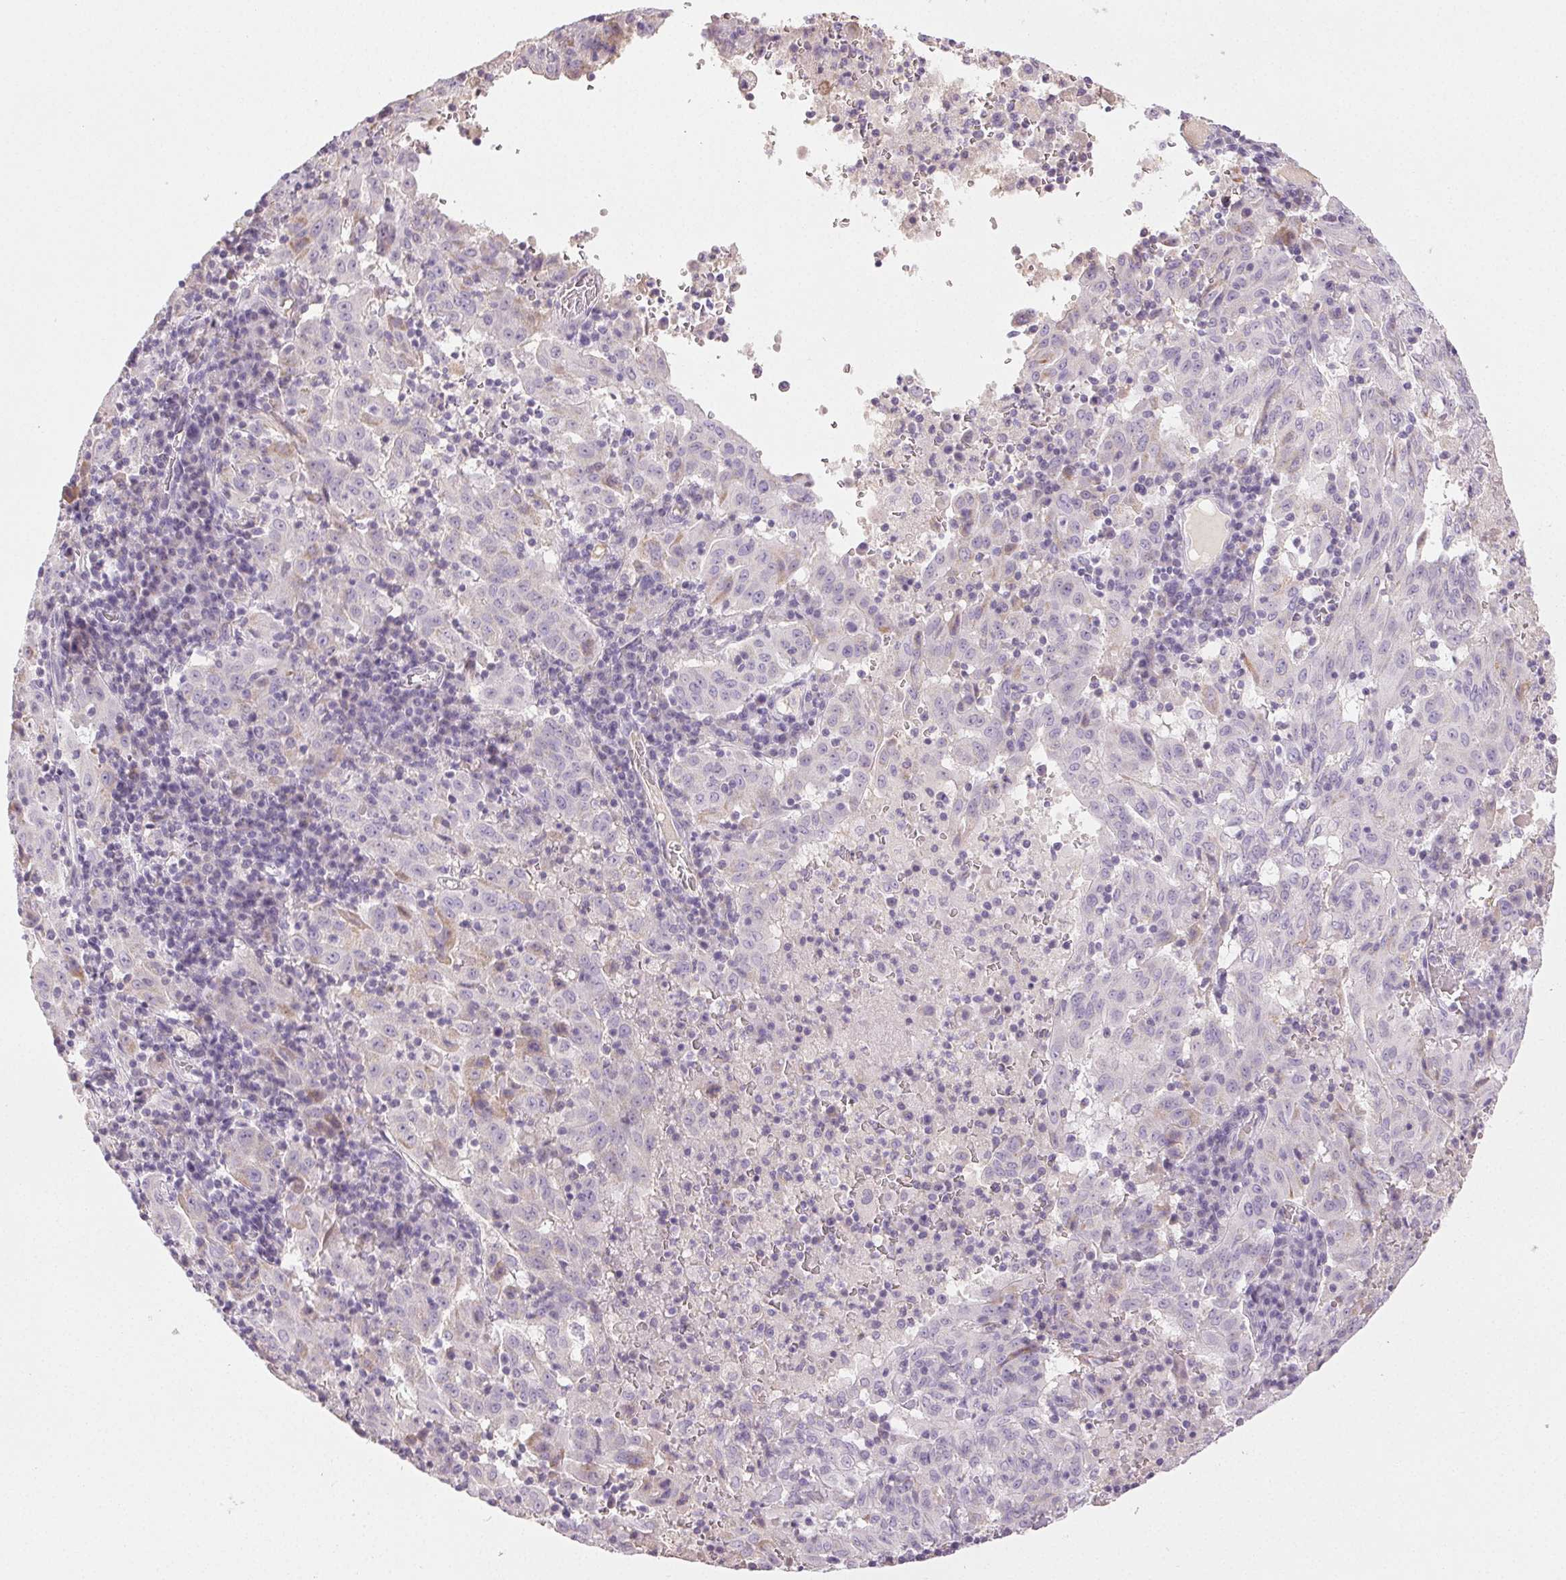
{"staining": {"intensity": "negative", "quantity": "none", "location": "none"}, "tissue": "pancreatic cancer", "cell_type": "Tumor cells", "image_type": "cancer", "snomed": [{"axis": "morphology", "description": "Adenocarcinoma, NOS"}, {"axis": "topography", "description": "Pancreas"}], "caption": "DAB (3,3'-diaminobenzidine) immunohistochemical staining of pancreatic cancer (adenocarcinoma) shows no significant staining in tumor cells. The staining was performed using DAB (3,3'-diaminobenzidine) to visualize the protein expression in brown, while the nuclei were stained in blue with hematoxylin (Magnification: 20x).", "gene": "COL7A1", "patient": {"sex": "male", "age": 63}}